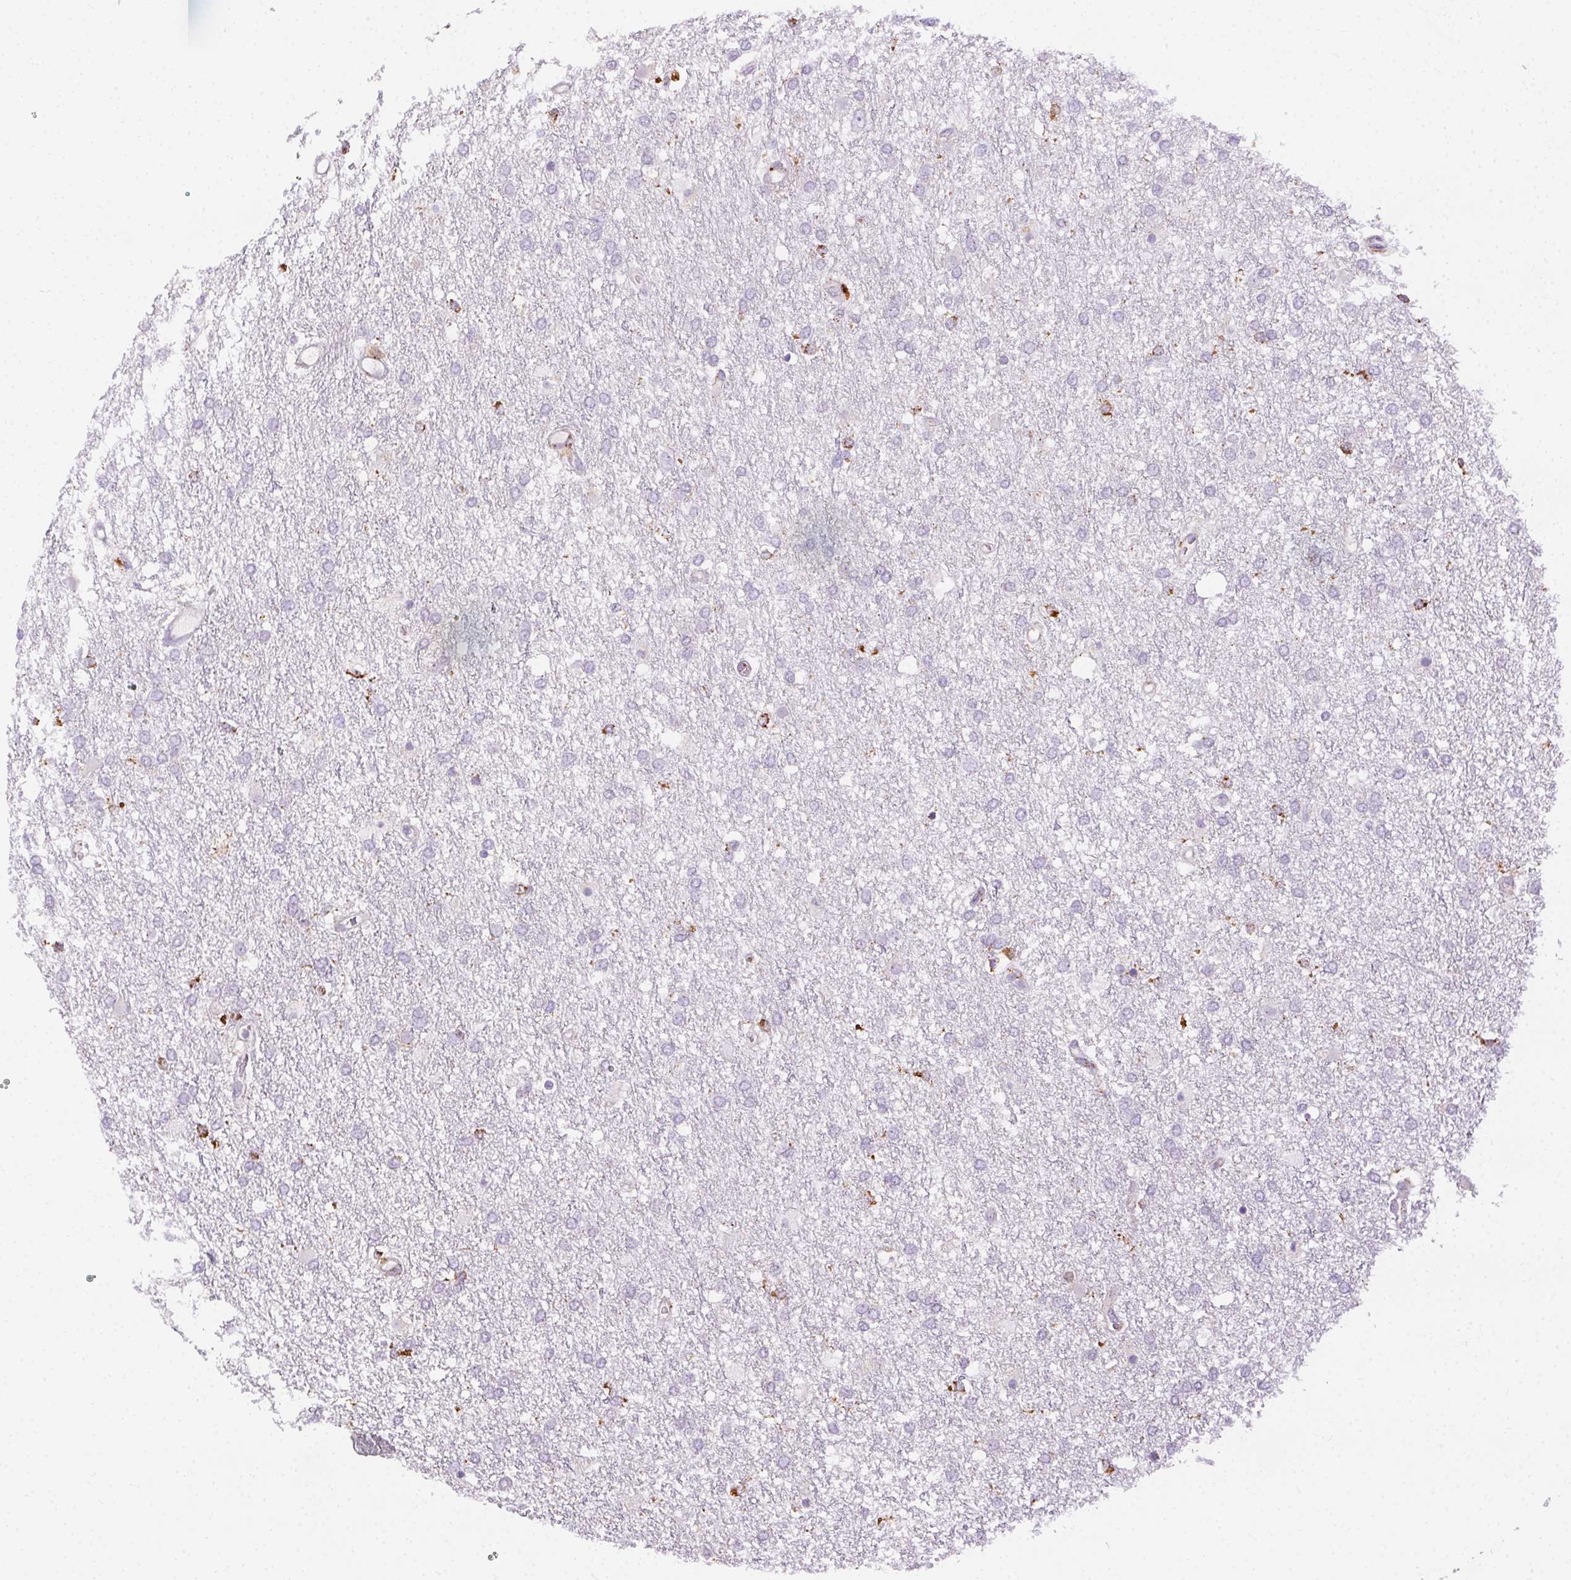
{"staining": {"intensity": "negative", "quantity": "none", "location": "none"}, "tissue": "glioma", "cell_type": "Tumor cells", "image_type": "cancer", "snomed": [{"axis": "morphology", "description": "Glioma, malignant, High grade"}, {"axis": "topography", "description": "Brain"}], "caption": "IHC of human glioma reveals no positivity in tumor cells.", "gene": "SCPEP1", "patient": {"sex": "female", "age": 61}}